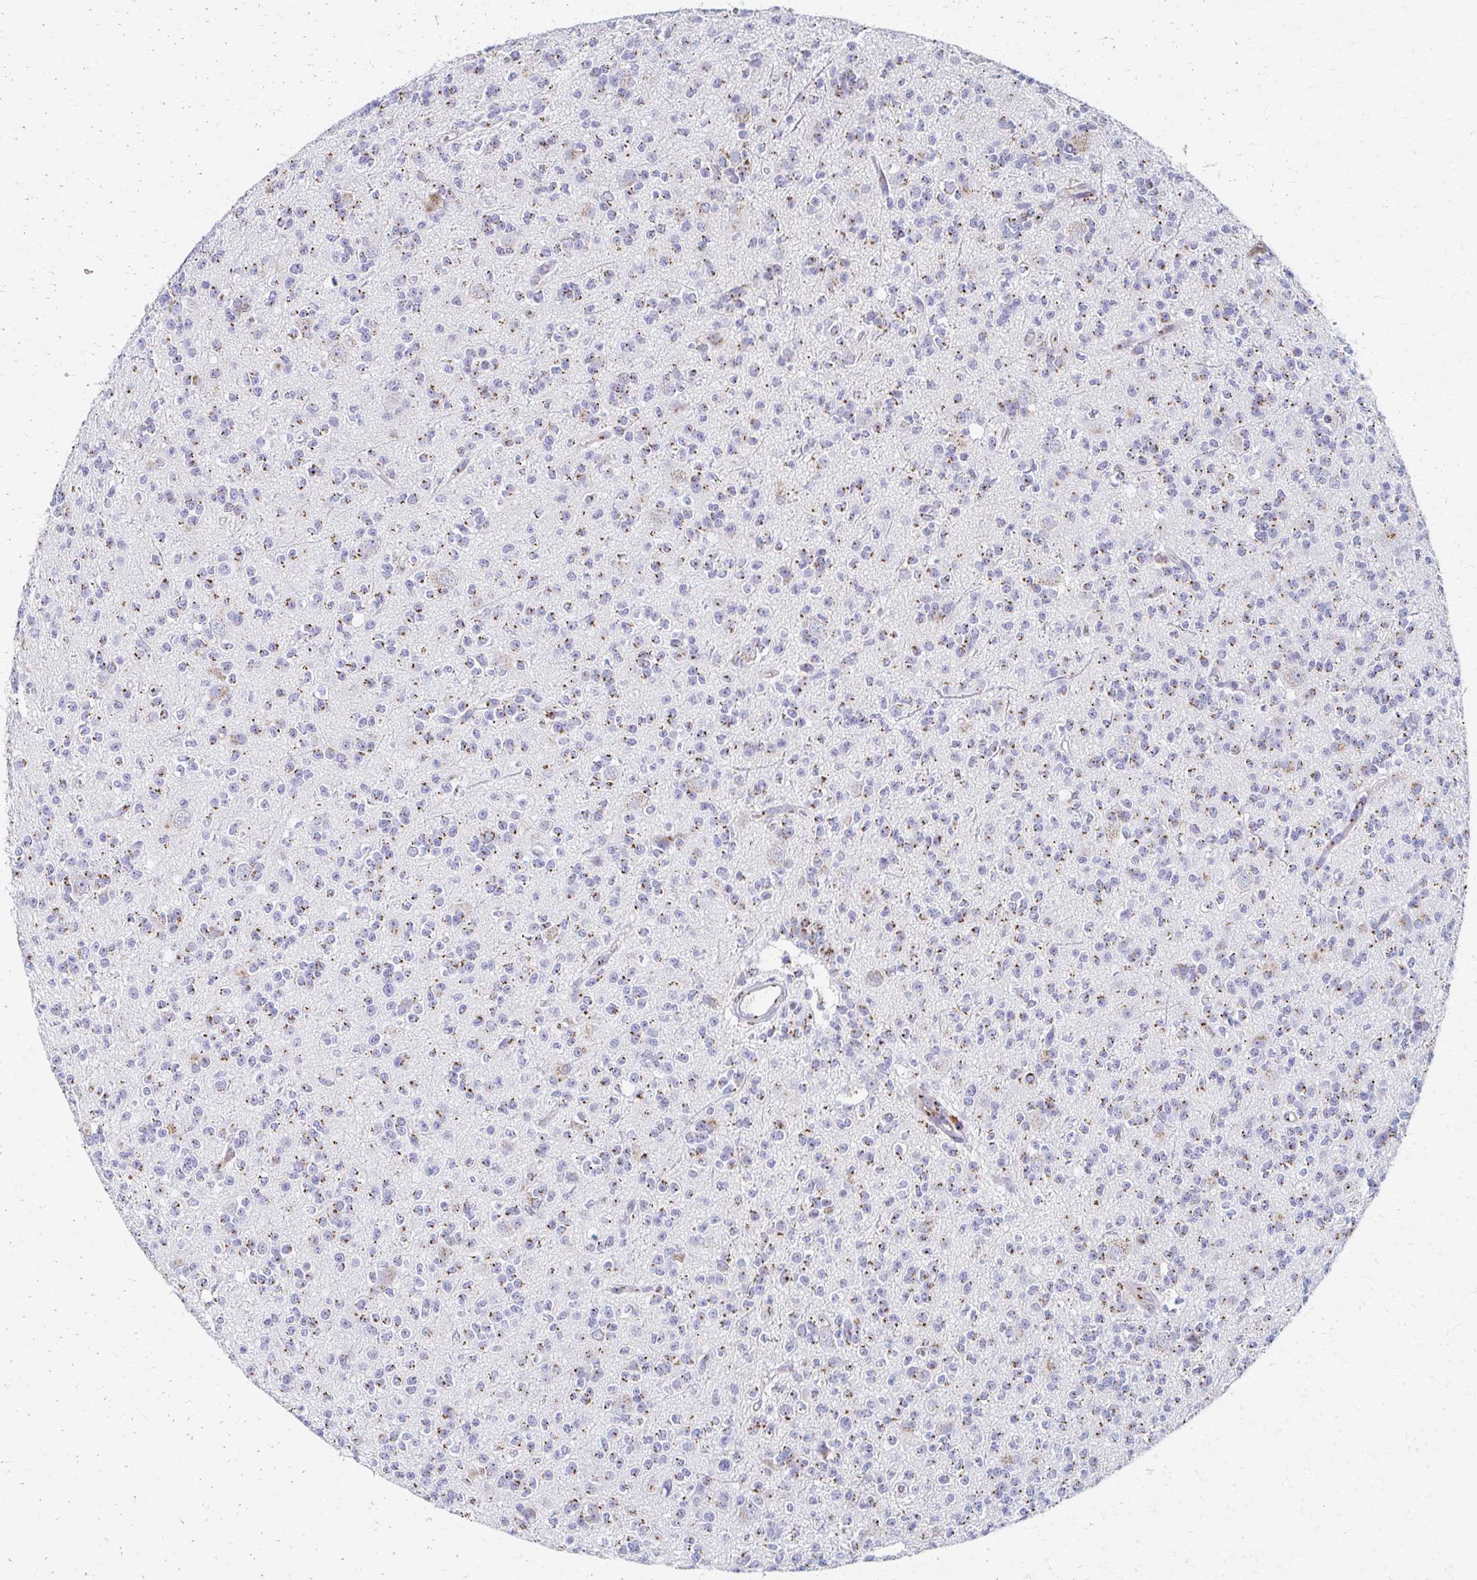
{"staining": {"intensity": "moderate", "quantity": "25%-75%", "location": "cytoplasmic/membranous"}, "tissue": "glioma", "cell_type": "Tumor cells", "image_type": "cancer", "snomed": [{"axis": "morphology", "description": "Glioma, malignant, High grade"}, {"axis": "topography", "description": "Brain"}], "caption": "Malignant glioma (high-grade) tissue demonstrates moderate cytoplasmic/membranous expression in approximately 25%-75% of tumor cells, visualized by immunohistochemistry.", "gene": "TM9SF1", "patient": {"sex": "male", "age": 36}}